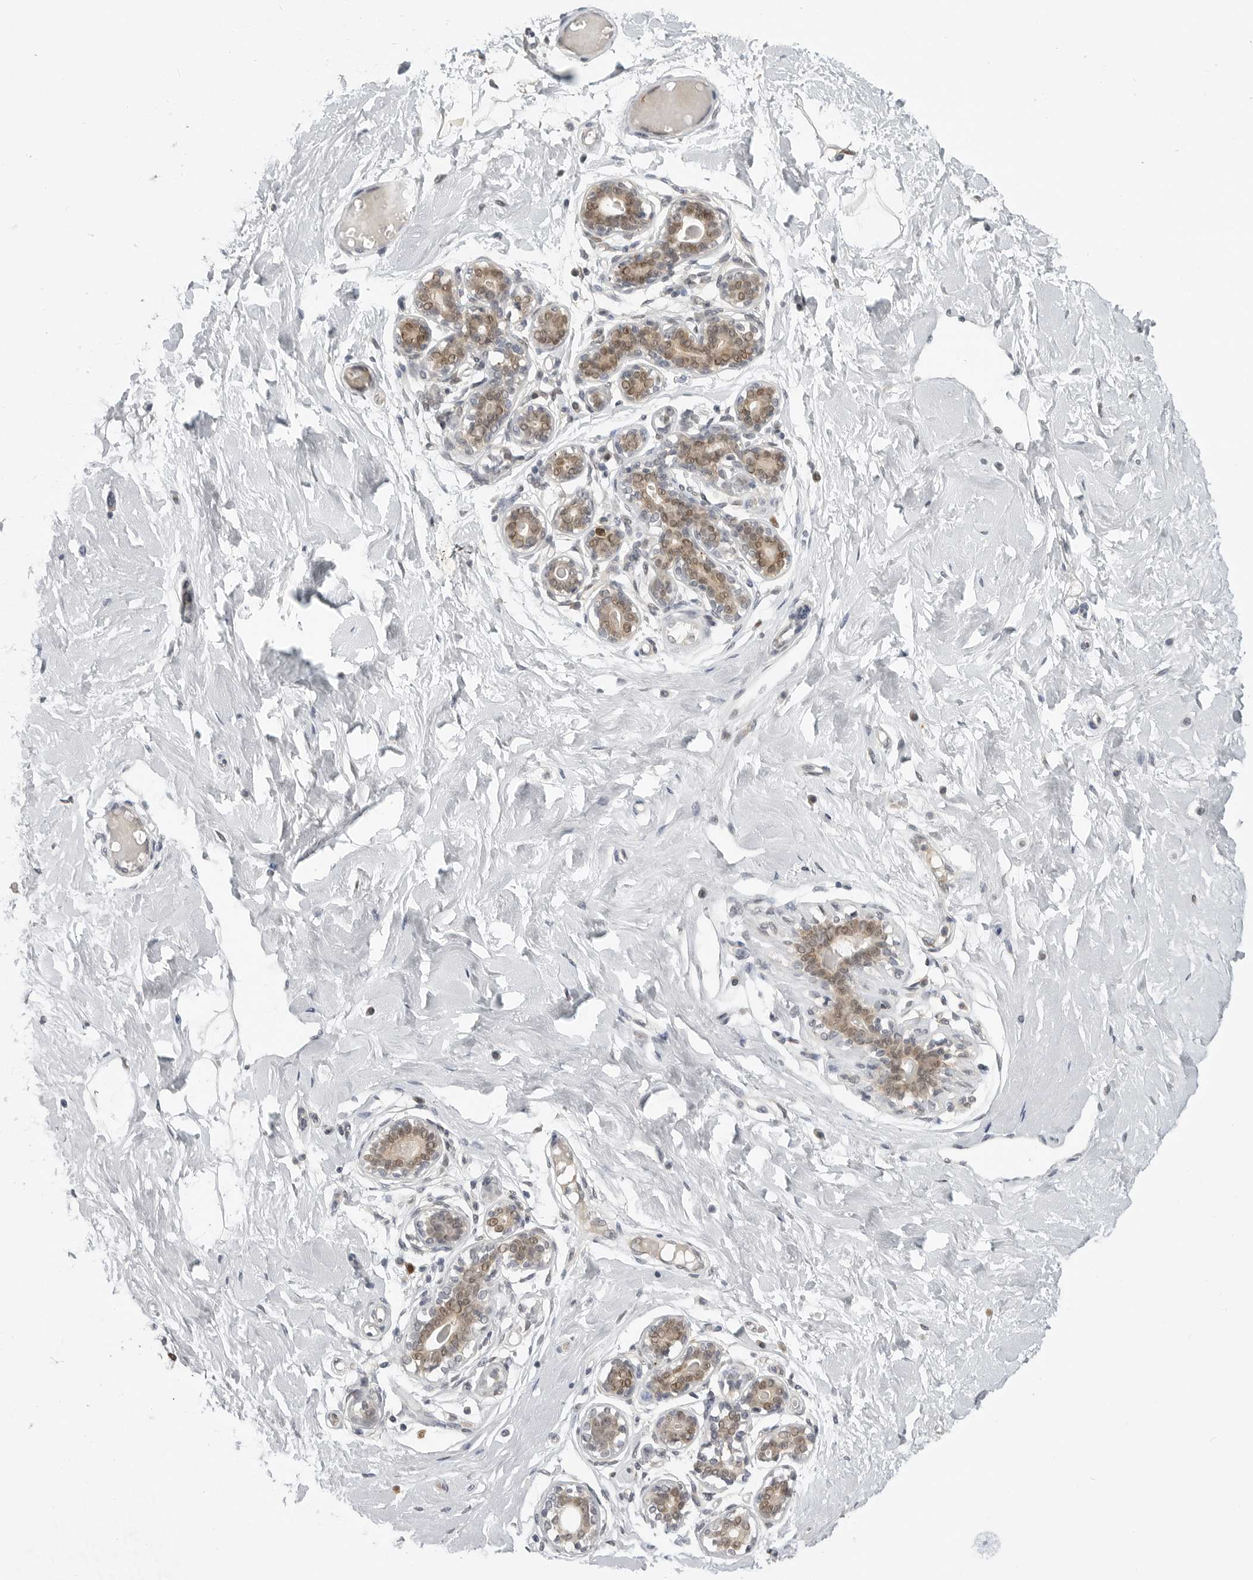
{"staining": {"intensity": "weak", "quantity": ">75%", "location": "nuclear"}, "tissue": "breast", "cell_type": "Adipocytes", "image_type": "normal", "snomed": [{"axis": "morphology", "description": "Normal tissue, NOS"}, {"axis": "morphology", "description": "Adenoma, NOS"}, {"axis": "topography", "description": "Breast"}], "caption": "Breast stained with IHC displays weak nuclear expression in approximately >75% of adipocytes. The staining was performed using DAB to visualize the protein expression in brown, while the nuclei were stained in blue with hematoxylin (Magnification: 20x).", "gene": "CTIF", "patient": {"sex": "female", "age": 23}}